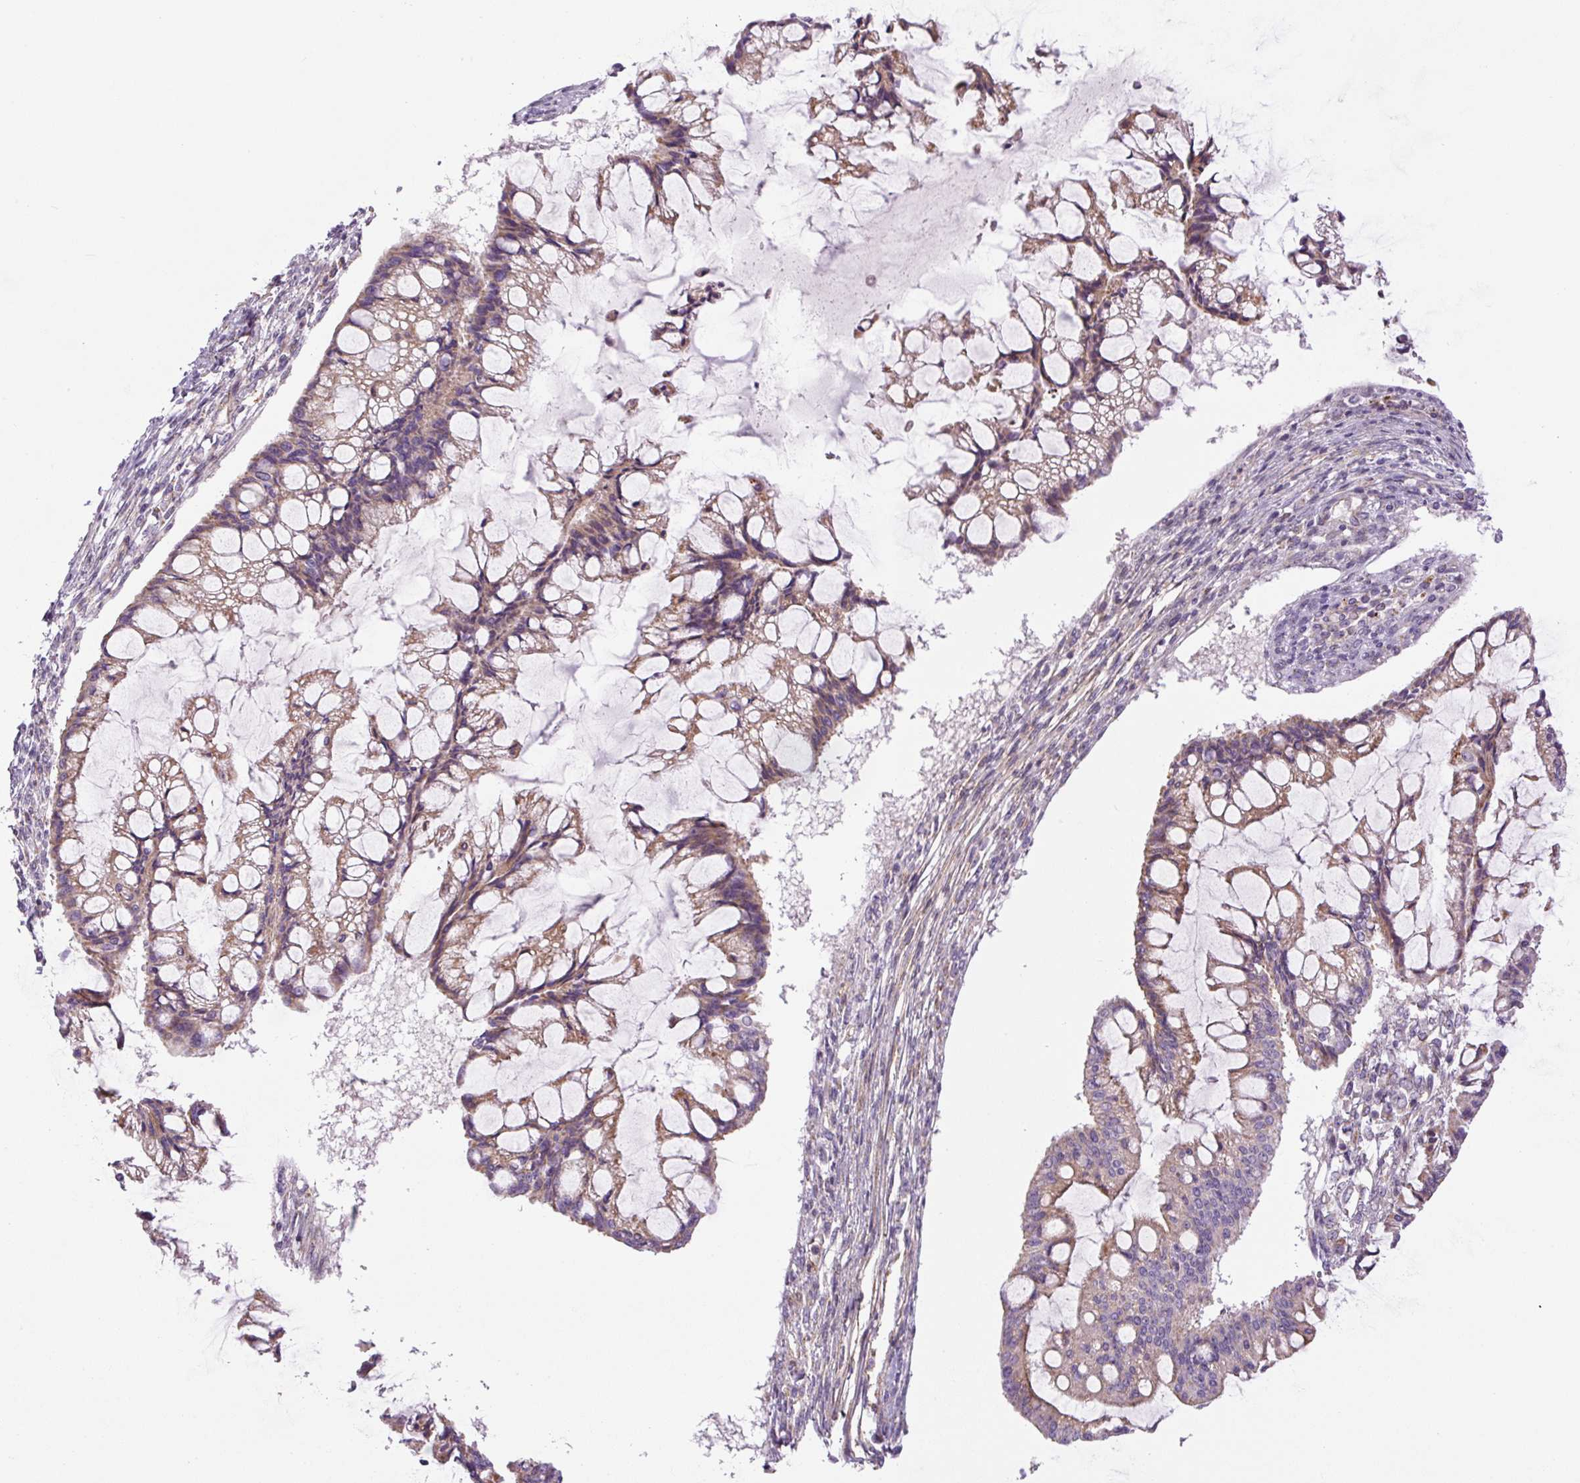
{"staining": {"intensity": "weak", "quantity": "25%-75%", "location": "cytoplasmic/membranous"}, "tissue": "ovarian cancer", "cell_type": "Tumor cells", "image_type": "cancer", "snomed": [{"axis": "morphology", "description": "Cystadenocarcinoma, mucinous, NOS"}, {"axis": "topography", "description": "Ovary"}], "caption": "Ovarian cancer stained for a protein reveals weak cytoplasmic/membranous positivity in tumor cells.", "gene": "CCNI2", "patient": {"sex": "female", "age": 73}}